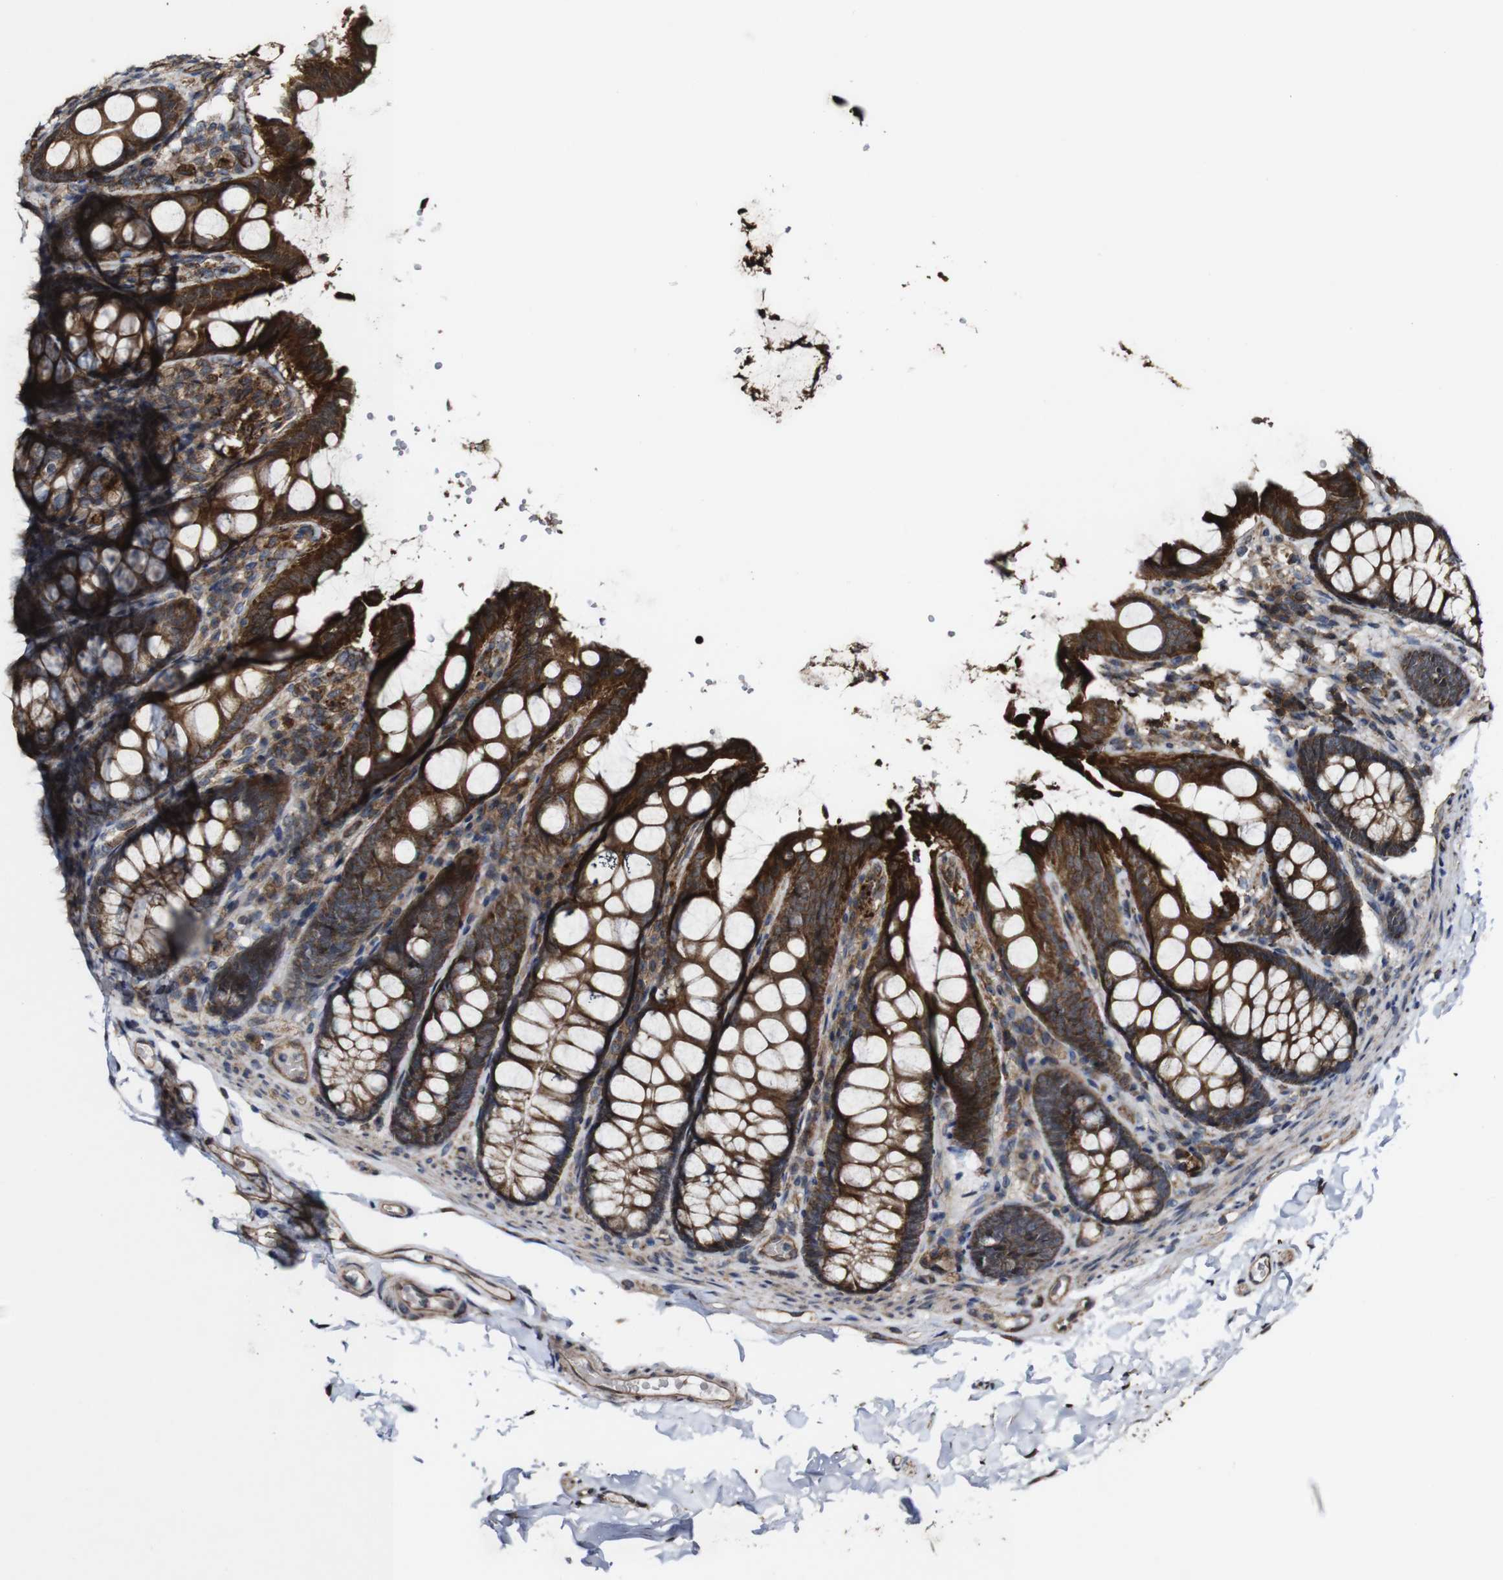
{"staining": {"intensity": "moderate", "quantity": ">75%", "location": "cytoplasmic/membranous"}, "tissue": "colon", "cell_type": "Endothelial cells", "image_type": "normal", "snomed": [{"axis": "morphology", "description": "Normal tissue, NOS"}, {"axis": "topography", "description": "Colon"}], "caption": "Immunohistochemistry micrograph of benign human colon stained for a protein (brown), which demonstrates medium levels of moderate cytoplasmic/membranous positivity in about >75% of endothelial cells.", "gene": "BTN3A3", "patient": {"sex": "female", "age": 61}}